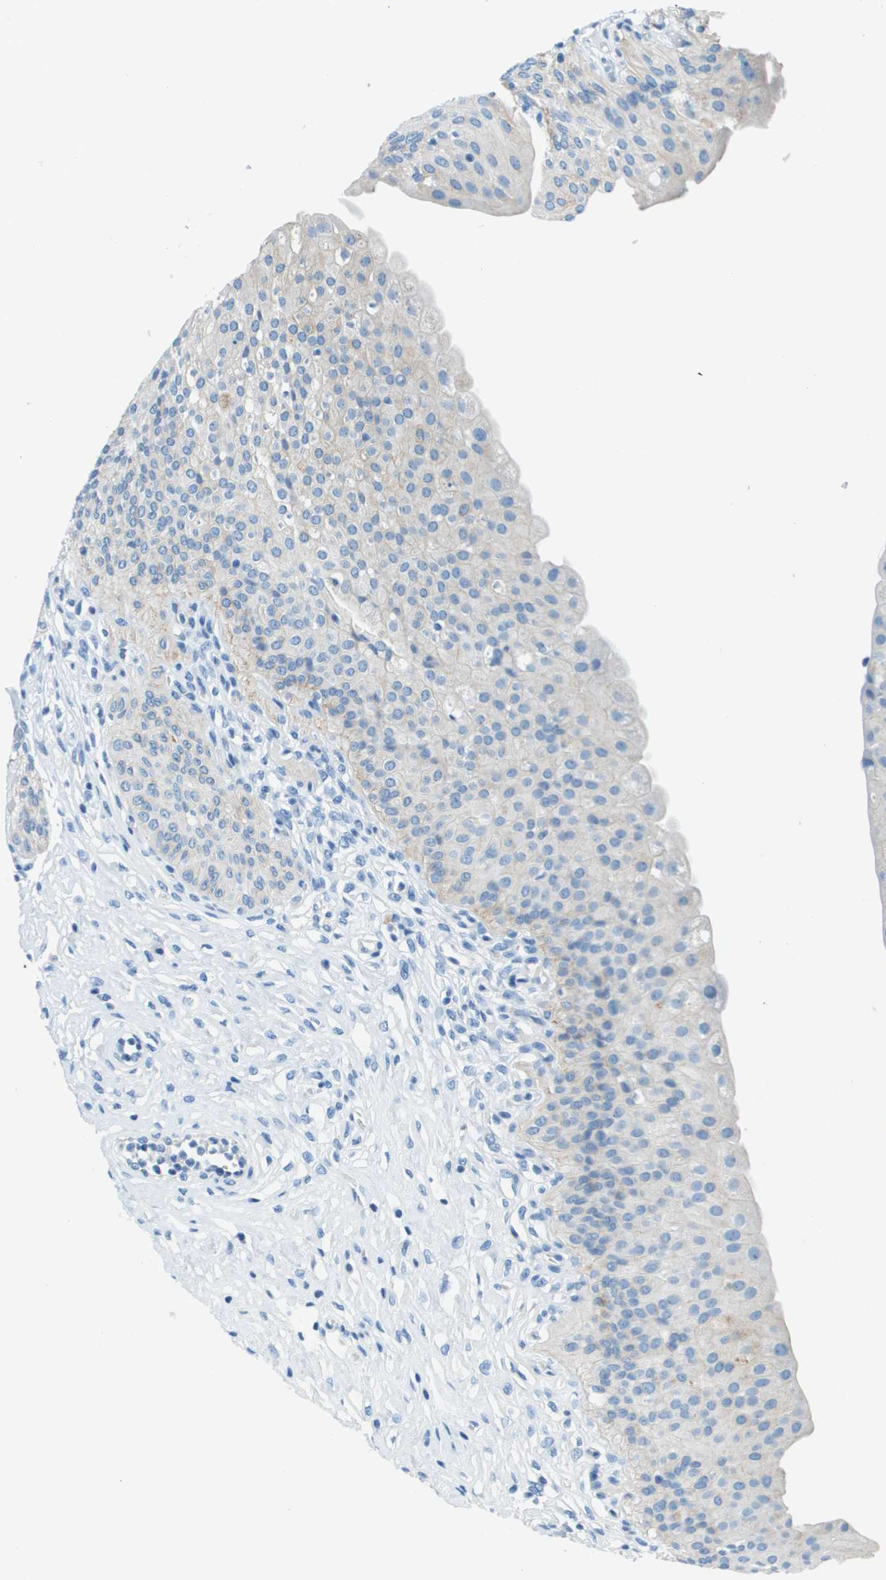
{"staining": {"intensity": "moderate", "quantity": "<25%", "location": "cytoplasmic/membranous"}, "tissue": "urinary bladder", "cell_type": "Urothelial cells", "image_type": "normal", "snomed": [{"axis": "morphology", "description": "Normal tissue, NOS"}, {"axis": "topography", "description": "Urinary bladder"}], "caption": "Immunohistochemistry of benign human urinary bladder exhibits low levels of moderate cytoplasmic/membranous positivity in approximately <25% of urothelial cells.", "gene": "SLC16A10", "patient": {"sex": "male", "age": 46}}